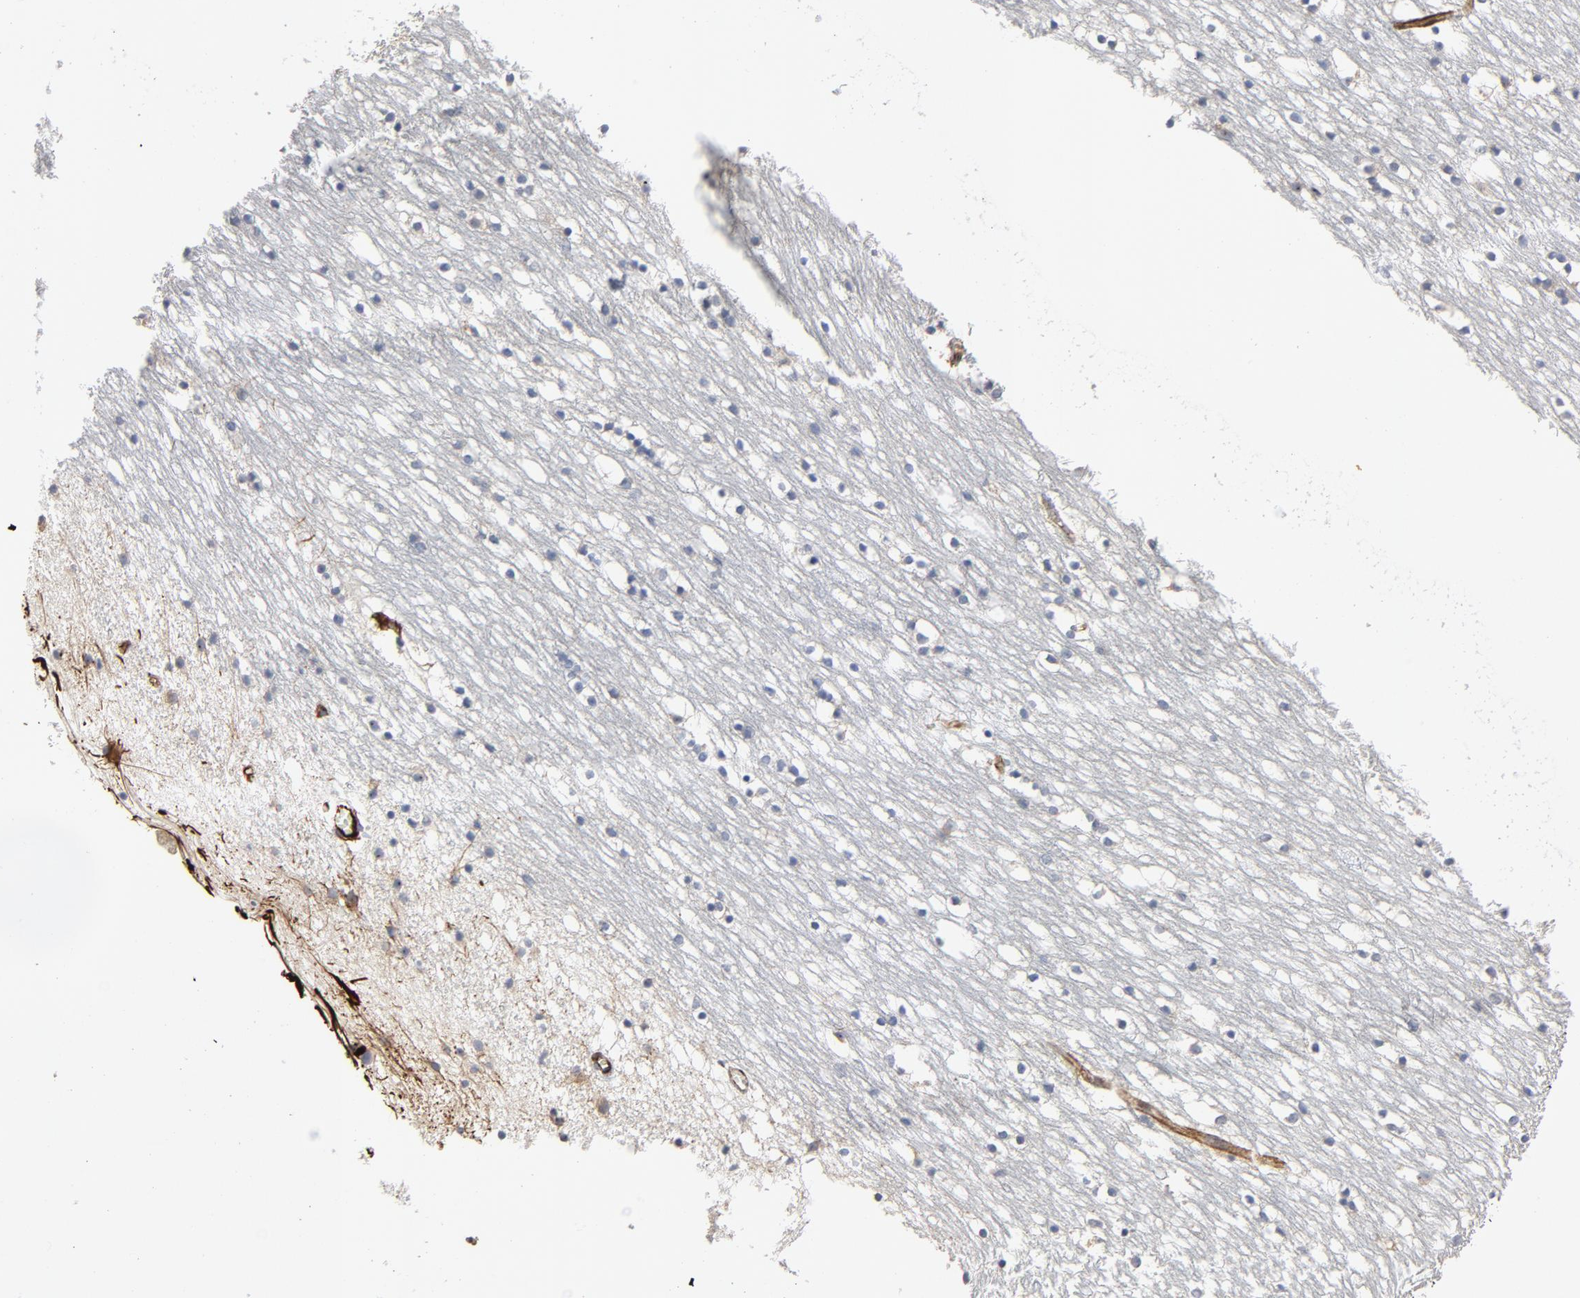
{"staining": {"intensity": "moderate", "quantity": "<25%", "location": "nuclear"}, "tissue": "caudate", "cell_type": "Glial cells", "image_type": "normal", "snomed": [{"axis": "morphology", "description": "Normal tissue, NOS"}, {"axis": "topography", "description": "Lateral ventricle wall"}], "caption": "Caudate stained for a protein shows moderate nuclear positivity in glial cells. (Brightfield microscopy of DAB IHC at high magnification).", "gene": "FAM118A", "patient": {"sex": "male", "age": 45}}